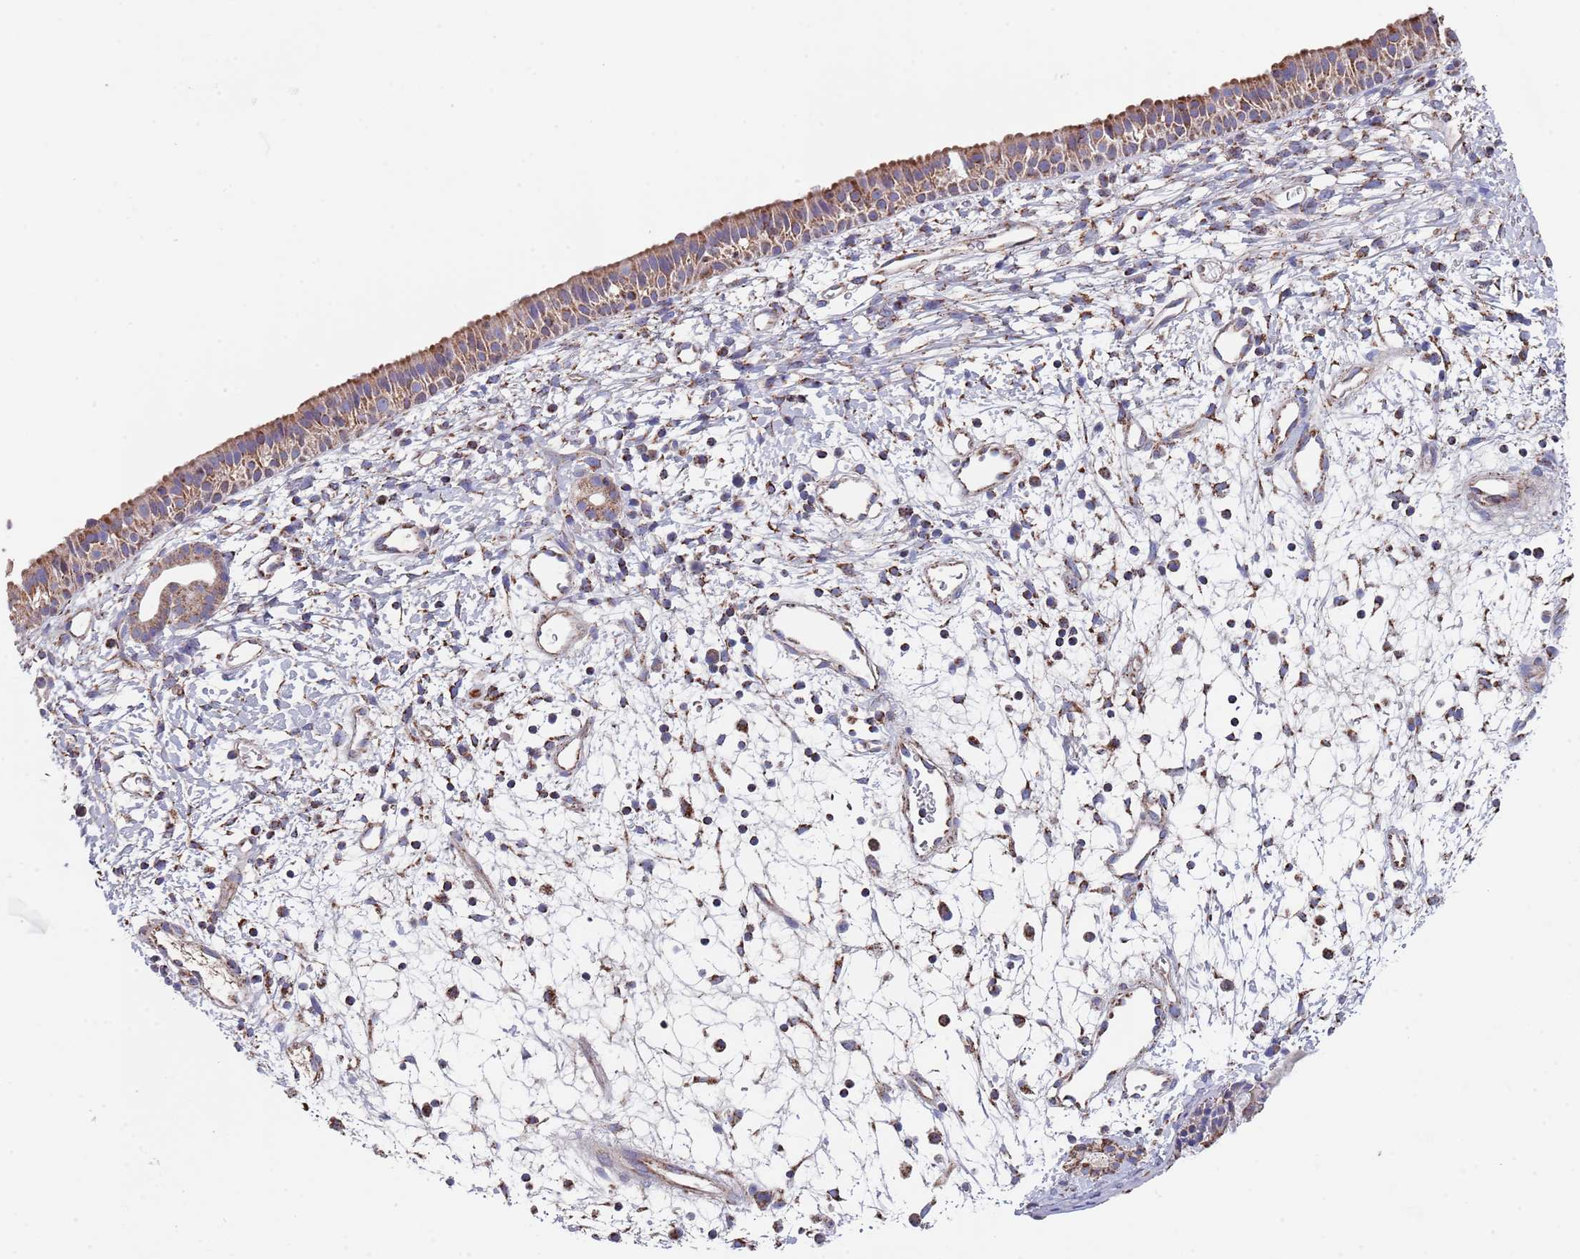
{"staining": {"intensity": "moderate", "quantity": ">75%", "location": "cytoplasmic/membranous"}, "tissue": "nasopharynx", "cell_type": "Respiratory epithelial cells", "image_type": "normal", "snomed": [{"axis": "morphology", "description": "Normal tissue, NOS"}, {"axis": "topography", "description": "Nasopharynx"}], "caption": "IHC (DAB) staining of benign human nasopharynx shows moderate cytoplasmic/membranous protein positivity in about >75% of respiratory epithelial cells.", "gene": "PGP", "patient": {"sex": "male", "age": 22}}